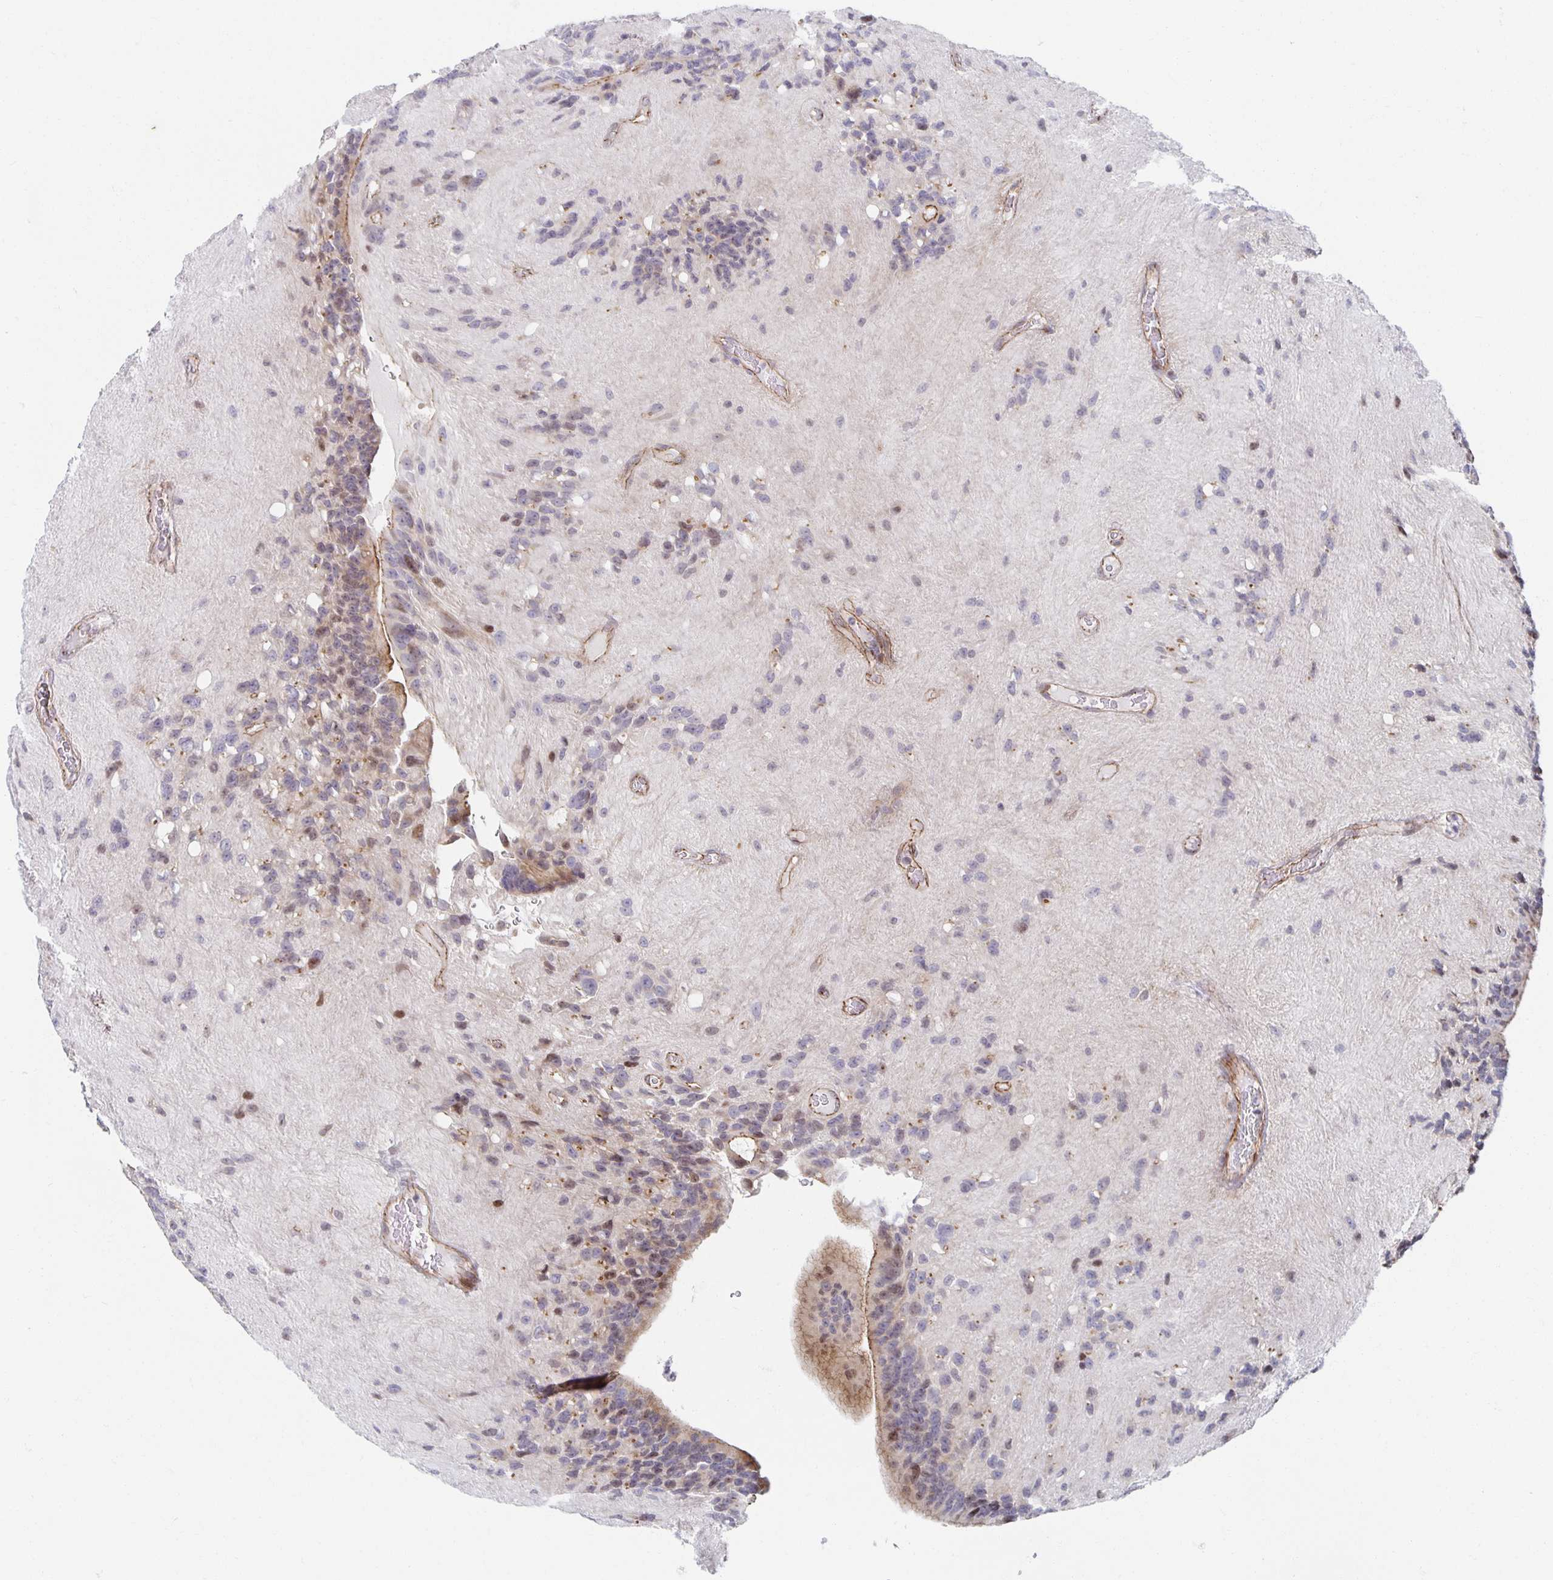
{"staining": {"intensity": "moderate", "quantity": "<25%", "location": "cytoplasmic/membranous"}, "tissue": "glioma", "cell_type": "Tumor cells", "image_type": "cancer", "snomed": [{"axis": "morphology", "description": "Glioma, malignant, Low grade"}, {"axis": "topography", "description": "Brain"}], "caption": "Immunohistochemical staining of human glioma demonstrates moderate cytoplasmic/membranous protein expression in about <25% of tumor cells. (Brightfield microscopy of DAB IHC at high magnification).", "gene": "HCFC1R1", "patient": {"sex": "male", "age": 31}}